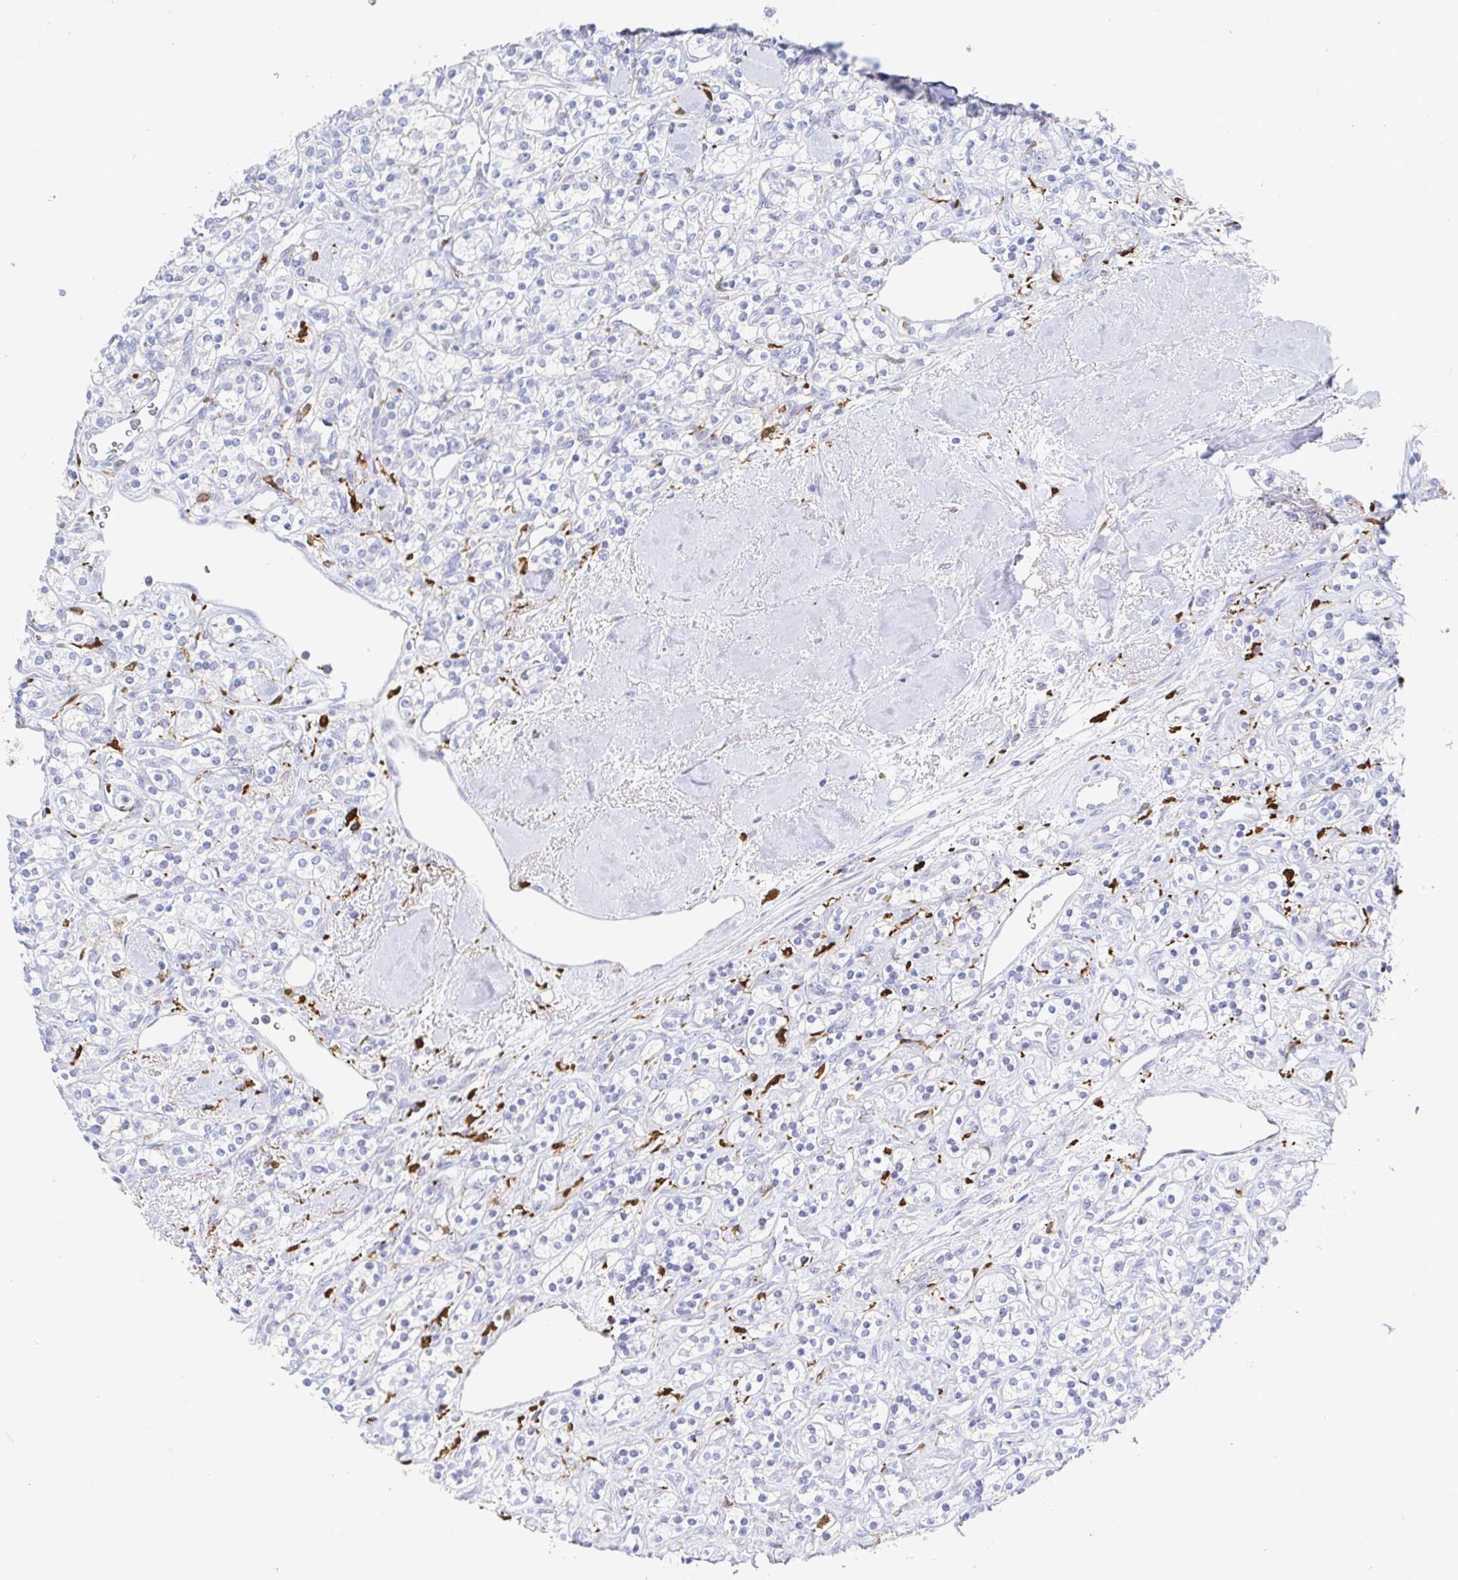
{"staining": {"intensity": "negative", "quantity": "none", "location": "none"}, "tissue": "renal cancer", "cell_type": "Tumor cells", "image_type": "cancer", "snomed": [{"axis": "morphology", "description": "Adenocarcinoma, NOS"}, {"axis": "topography", "description": "Kidney"}], "caption": "A high-resolution micrograph shows IHC staining of renal cancer (adenocarcinoma), which demonstrates no significant staining in tumor cells.", "gene": "OR2A4", "patient": {"sex": "male", "age": 77}}